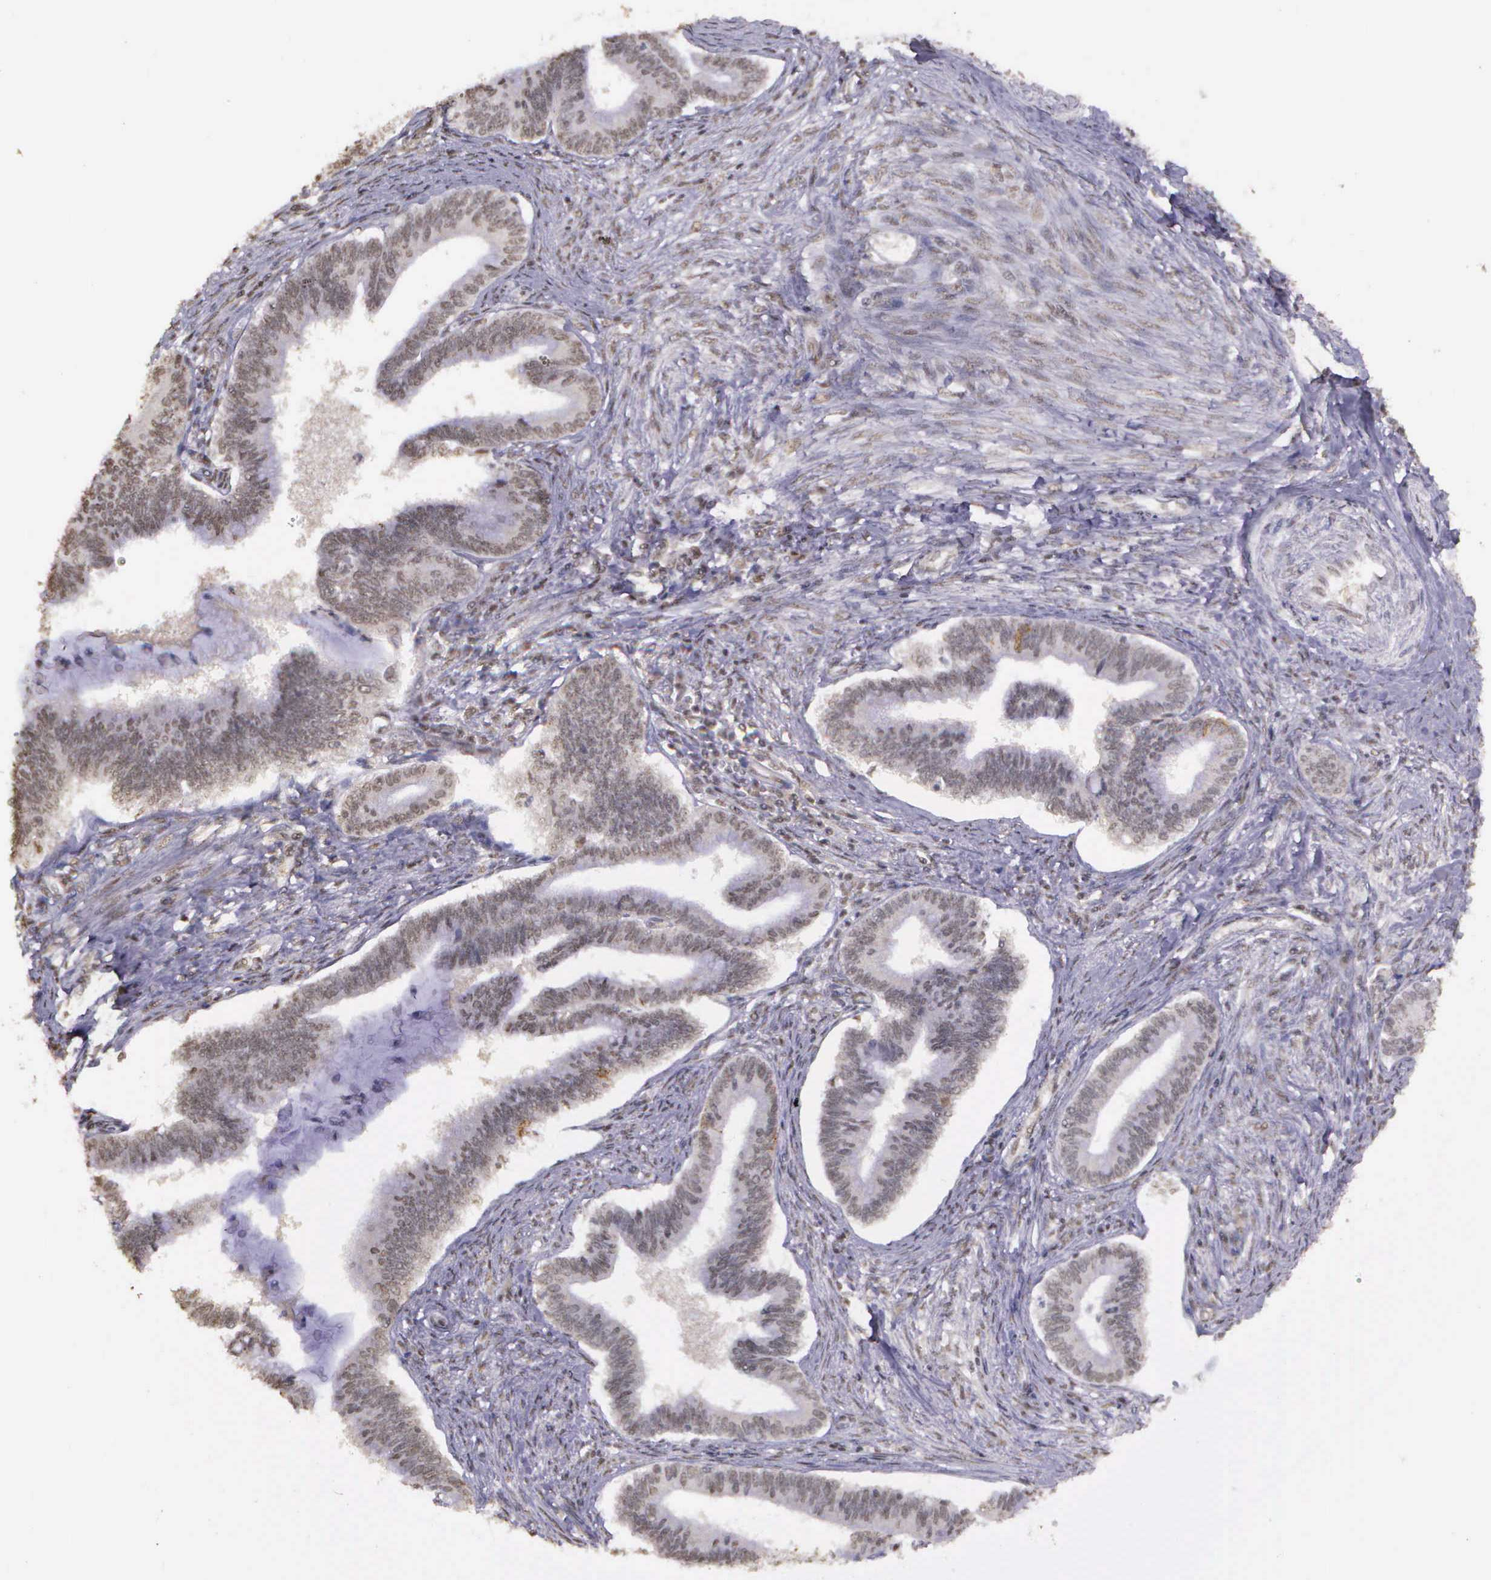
{"staining": {"intensity": "weak", "quantity": "<25%", "location": "nuclear"}, "tissue": "cervical cancer", "cell_type": "Tumor cells", "image_type": "cancer", "snomed": [{"axis": "morphology", "description": "Adenocarcinoma, NOS"}, {"axis": "topography", "description": "Cervix"}], "caption": "Human cervical cancer stained for a protein using immunohistochemistry (IHC) displays no expression in tumor cells.", "gene": "ARMCX5", "patient": {"sex": "female", "age": 36}}